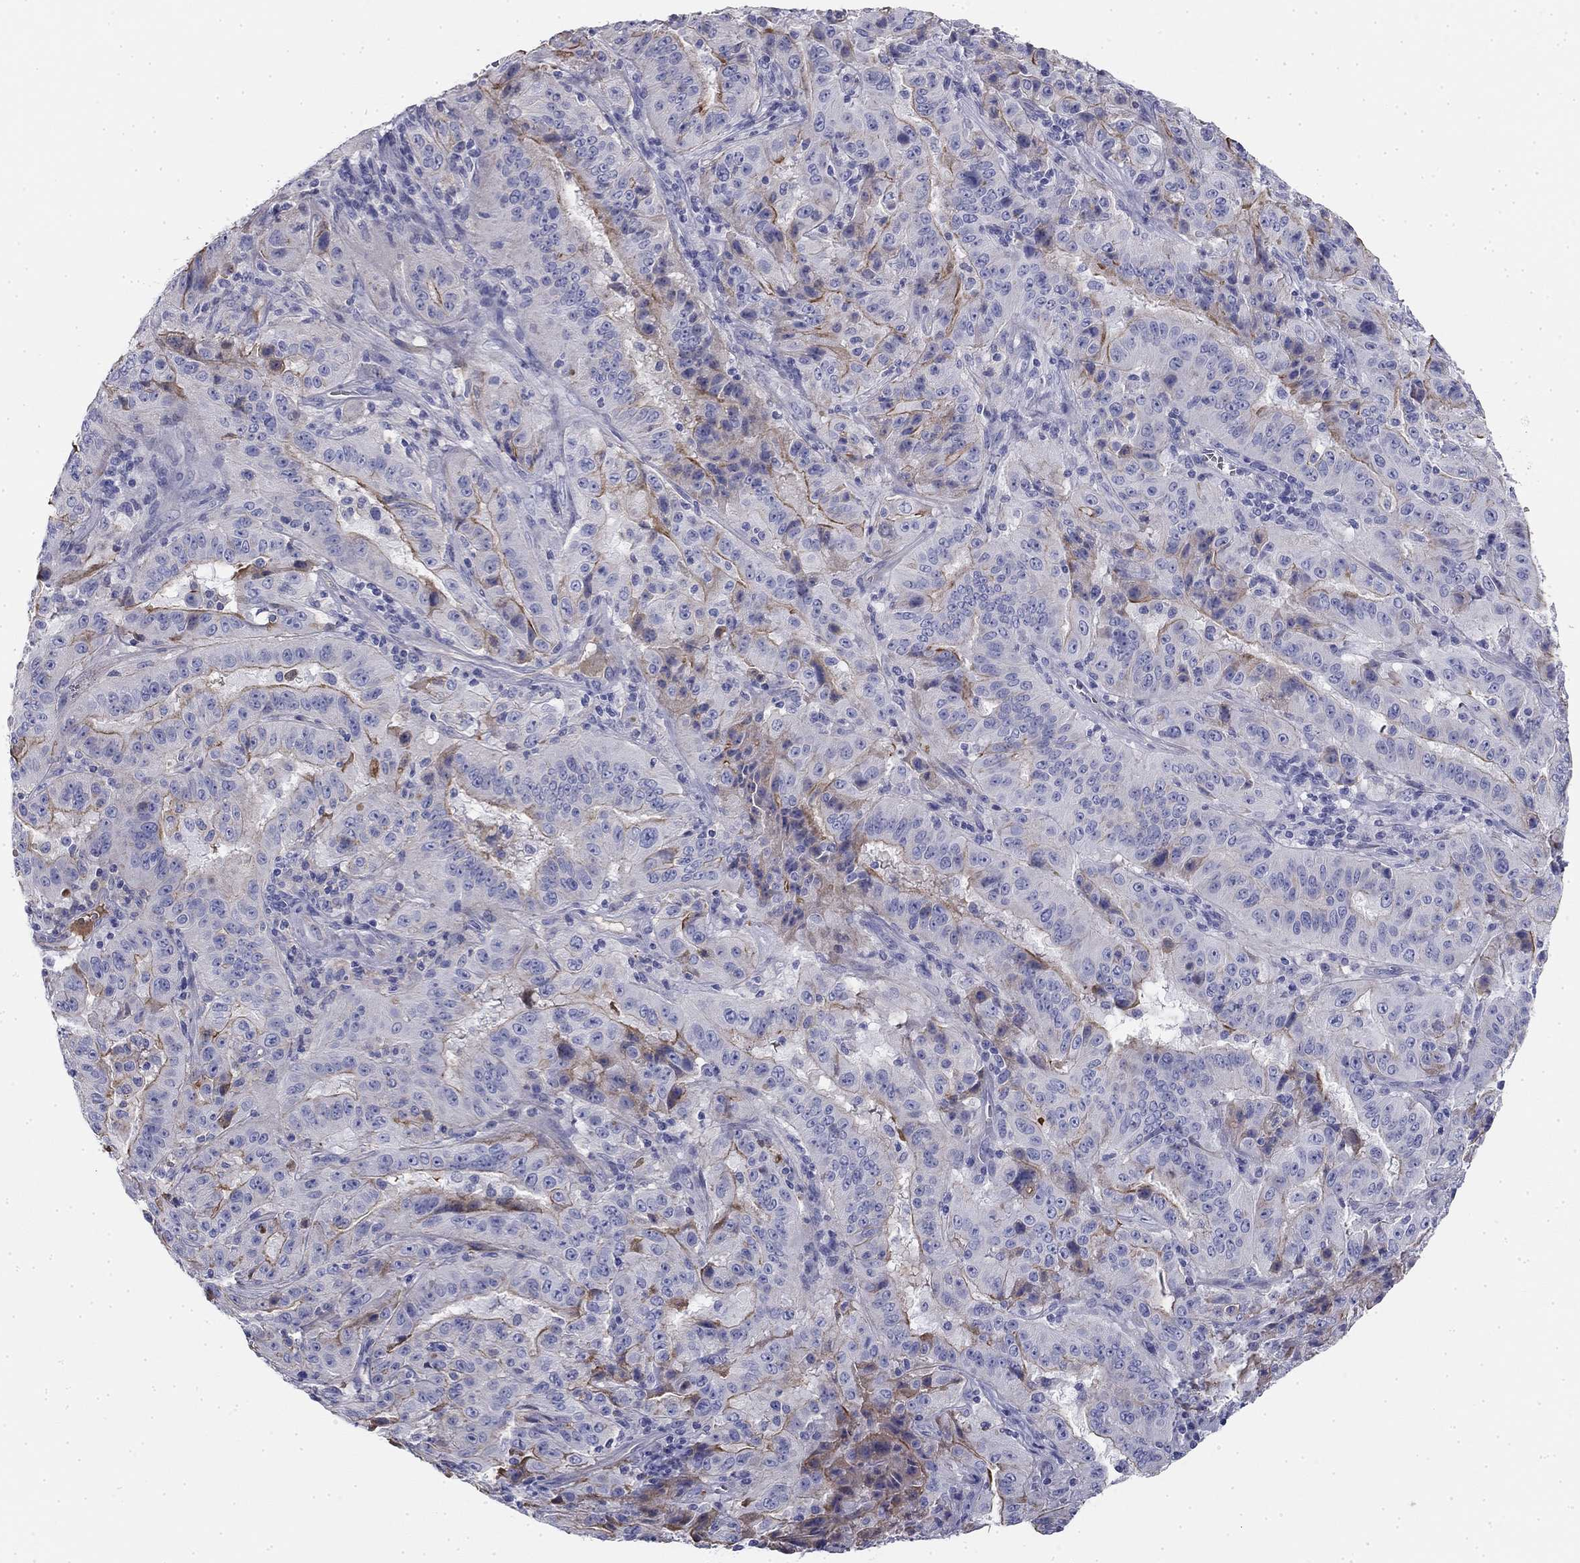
{"staining": {"intensity": "moderate", "quantity": "<25%", "location": "cytoplasmic/membranous"}, "tissue": "pancreatic cancer", "cell_type": "Tumor cells", "image_type": "cancer", "snomed": [{"axis": "morphology", "description": "Adenocarcinoma, NOS"}, {"axis": "topography", "description": "Pancreas"}], "caption": "Pancreatic cancer (adenocarcinoma) was stained to show a protein in brown. There is low levels of moderate cytoplasmic/membranous staining in approximately <25% of tumor cells. (DAB IHC with brightfield microscopy, high magnification).", "gene": "CPLX4", "patient": {"sex": "male", "age": 63}}